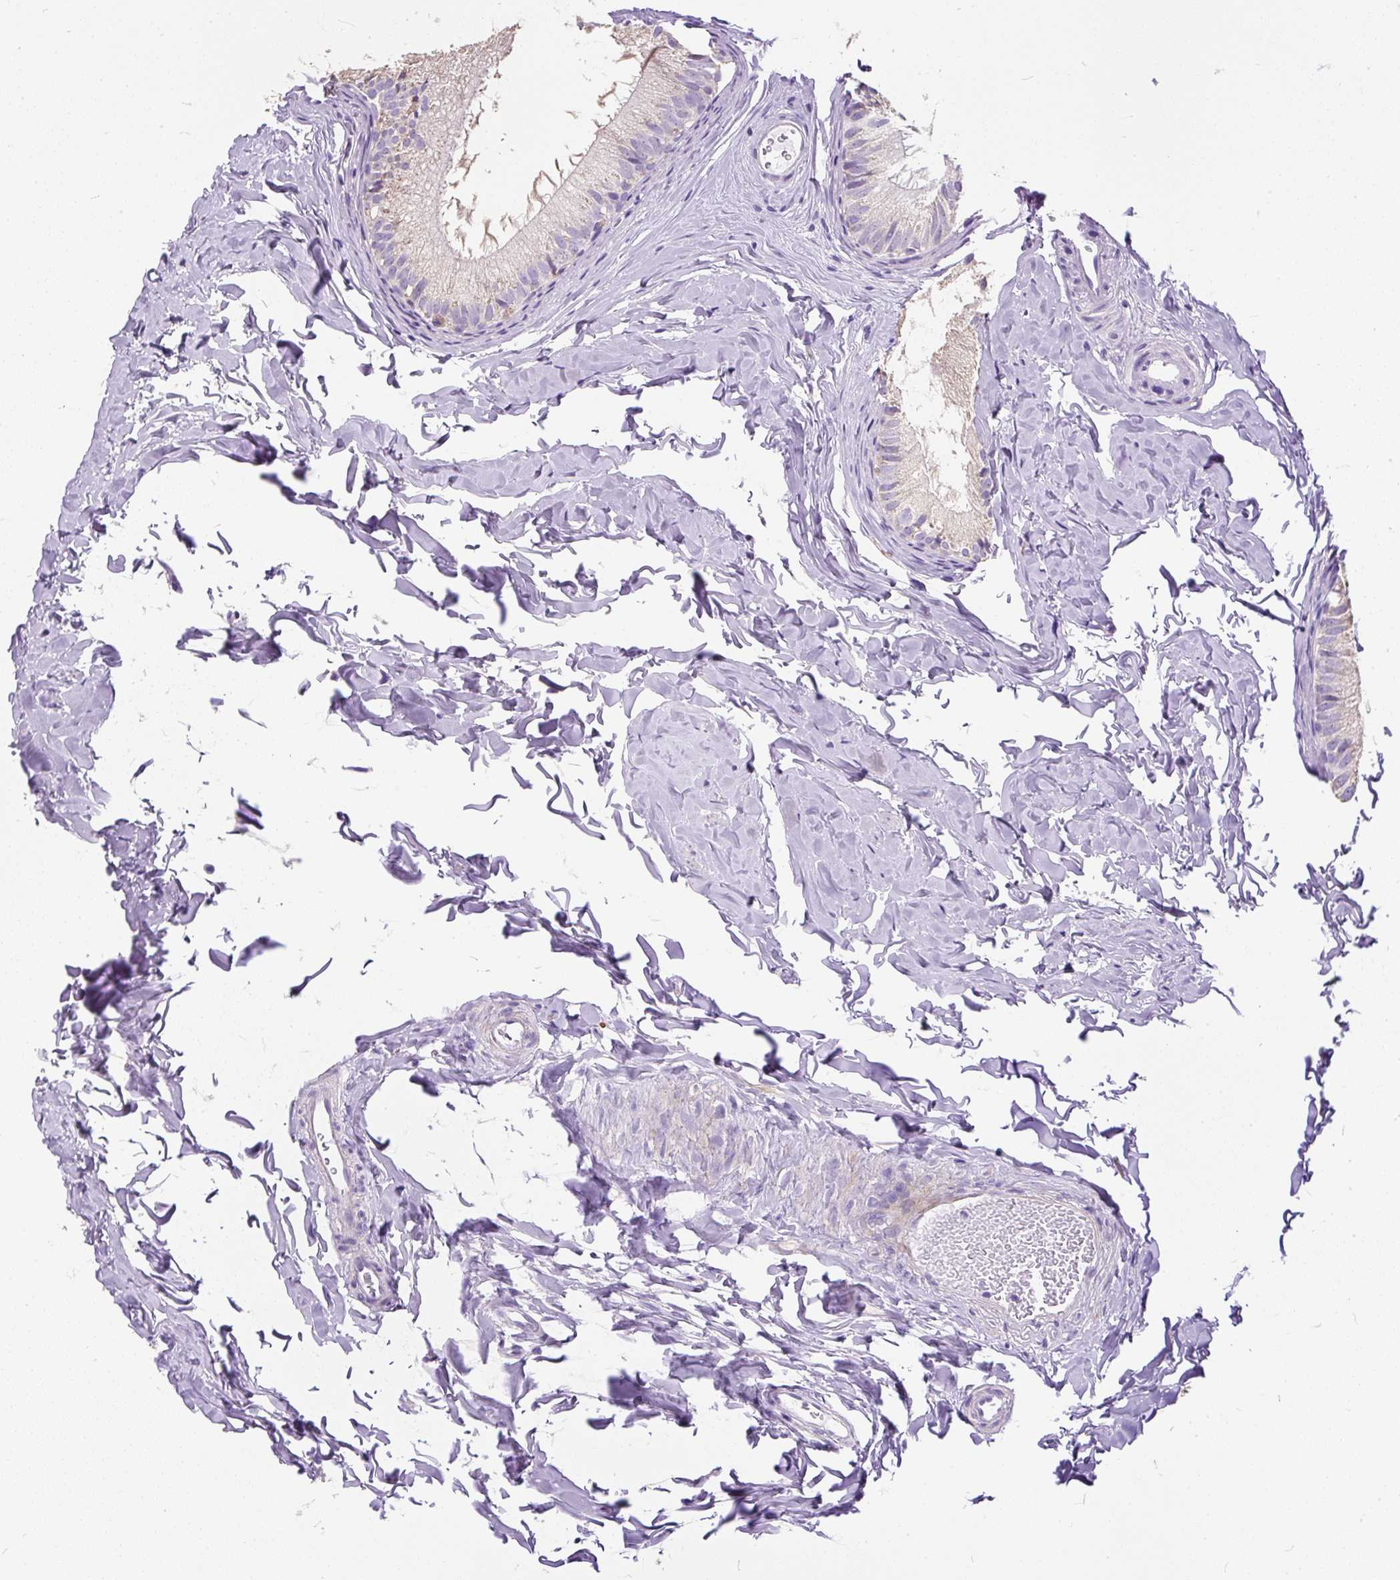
{"staining": {"intensity": "weak", "quantity": "<25%", "location": "cytoplasmic/membranous"}, "tissue": "epididymis", "cell_type": "Glandular cells", "image_type": "normal", "snomed": [{"axis": "morphology", "description": "Normal tissue, NOS"}, {"axis": "topography", "description": "Epididymis"}], "caption": "The photomicrograph shows no staining of glandular cells in normal epididymis. (DAB IHC visualized using brightfield microscopy, high magnification).", "gene": "GBX1", "patient": {"sex": "male", "age": 34}}